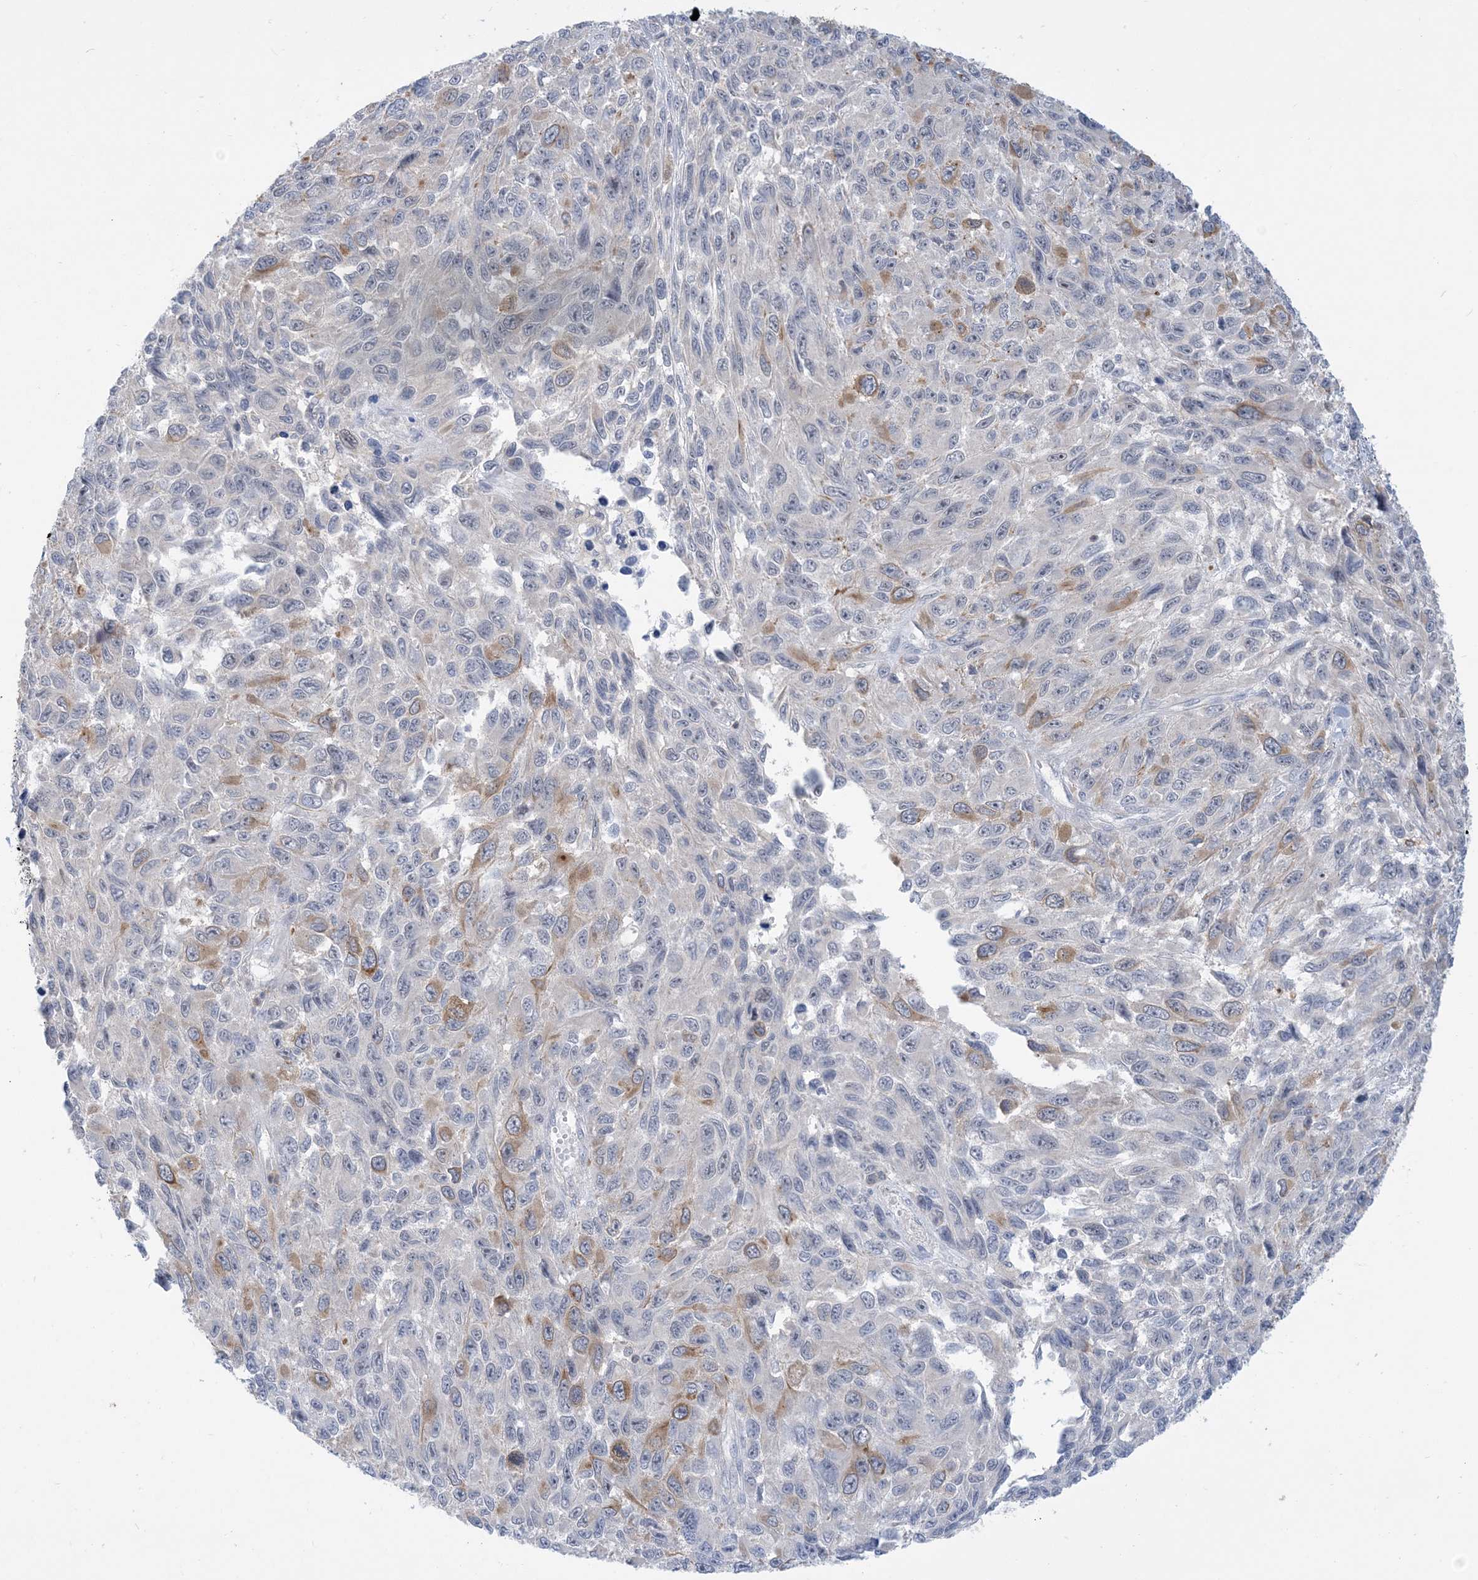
{"staining": {"intensity": "moderate", "quantity": "<25%", "location": "cytoplasmic/membranous"}, "tissue": "melanoma", "cell_type": "Tumor cells", "image_type": "cancer", "snomed": [{"axis": "morphology", "description": "Malignant melanoma, NOS"}, {"axis": "topography", "description": "Skin"}], "caption": "Immunohistochemistry micrograph of human malignant melanoma stained for a protein (brown), which demonstrates low levels of moderate cytoplasmic/membranous expression in about <25% of tumor cells.", "gene": "AOC1", "patient": {"sex": "female", "age": 96}}